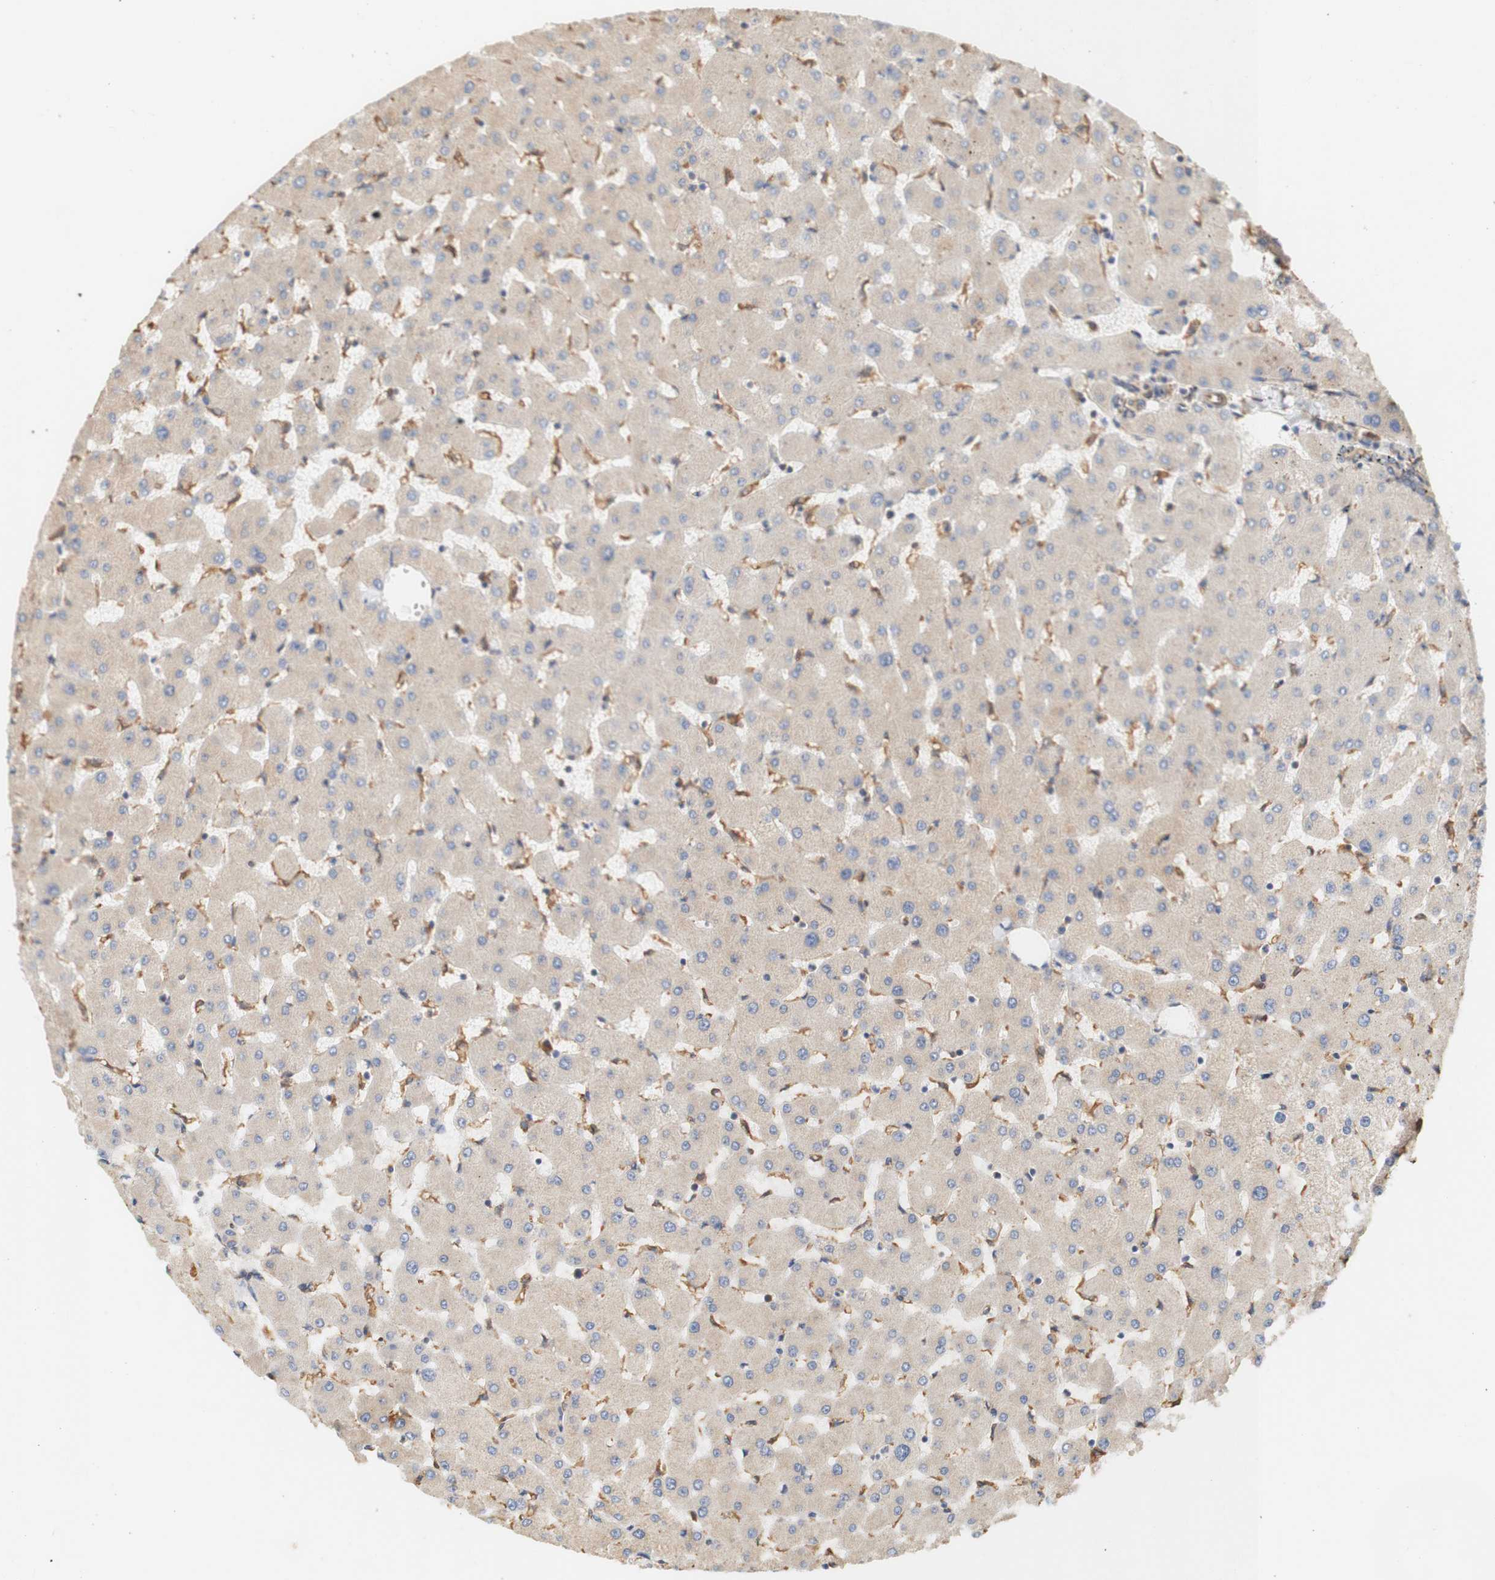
{"staining": {"intensity": "weak", "quantity": ">75%", "location": "cytoplasmic/membranous"}, "tissue": "liver", "cell_type": "Cholangiocytes", "image_type": "normal", "snomed": [{"axis": "morphology", "description": "Normal tissue, NOS"}, {"axis": "topography", "description": "Liver"}], "caption": "This is a micrograph of immunohistochemistry staining of normal liver, which shows weak positivity in the cytoplasmic/membranous of cholangiocytes.", "gene": "EIF2AK4", "patient": {"sex": "female", "age": 63}}